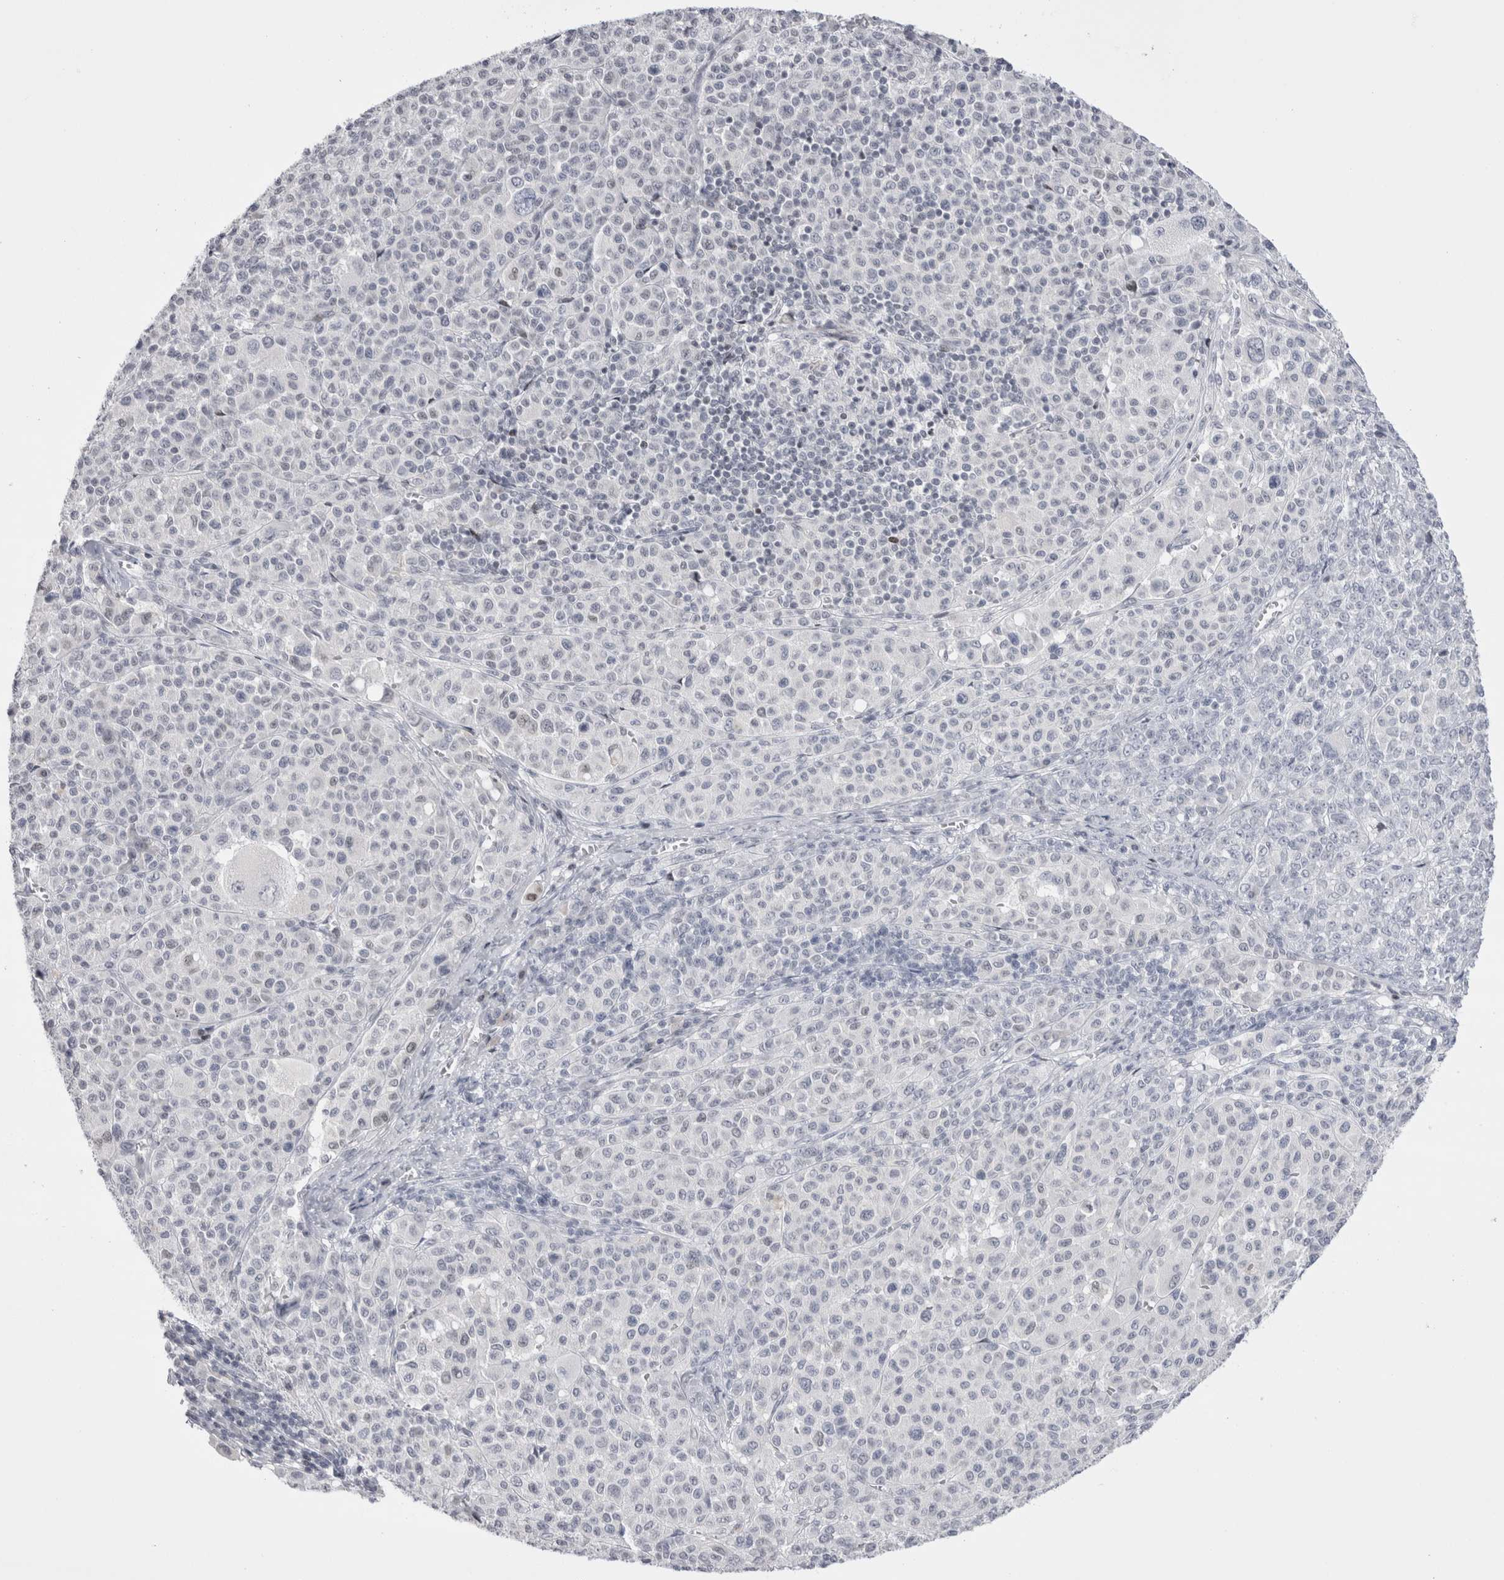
{"staining": {"intensity": "negative", "quantity": "none", "location": "none"}, "tissue": "melanoma", "cell_type": "Tumor cells", "image_type": "cancer", "snomed": [{"axis": "morphology", "description": "Malignant melanoma, Metastatic site"}, {"axis": "topography", "description": "Skin"}], "caption": "A high-resolution micrograph shows IHC staining of malignant melanoma (metastatic site), which displays no significant staining in tumor cells.", "gene": "FNDC8", "patient": {"sex": "female", "age": 74}}